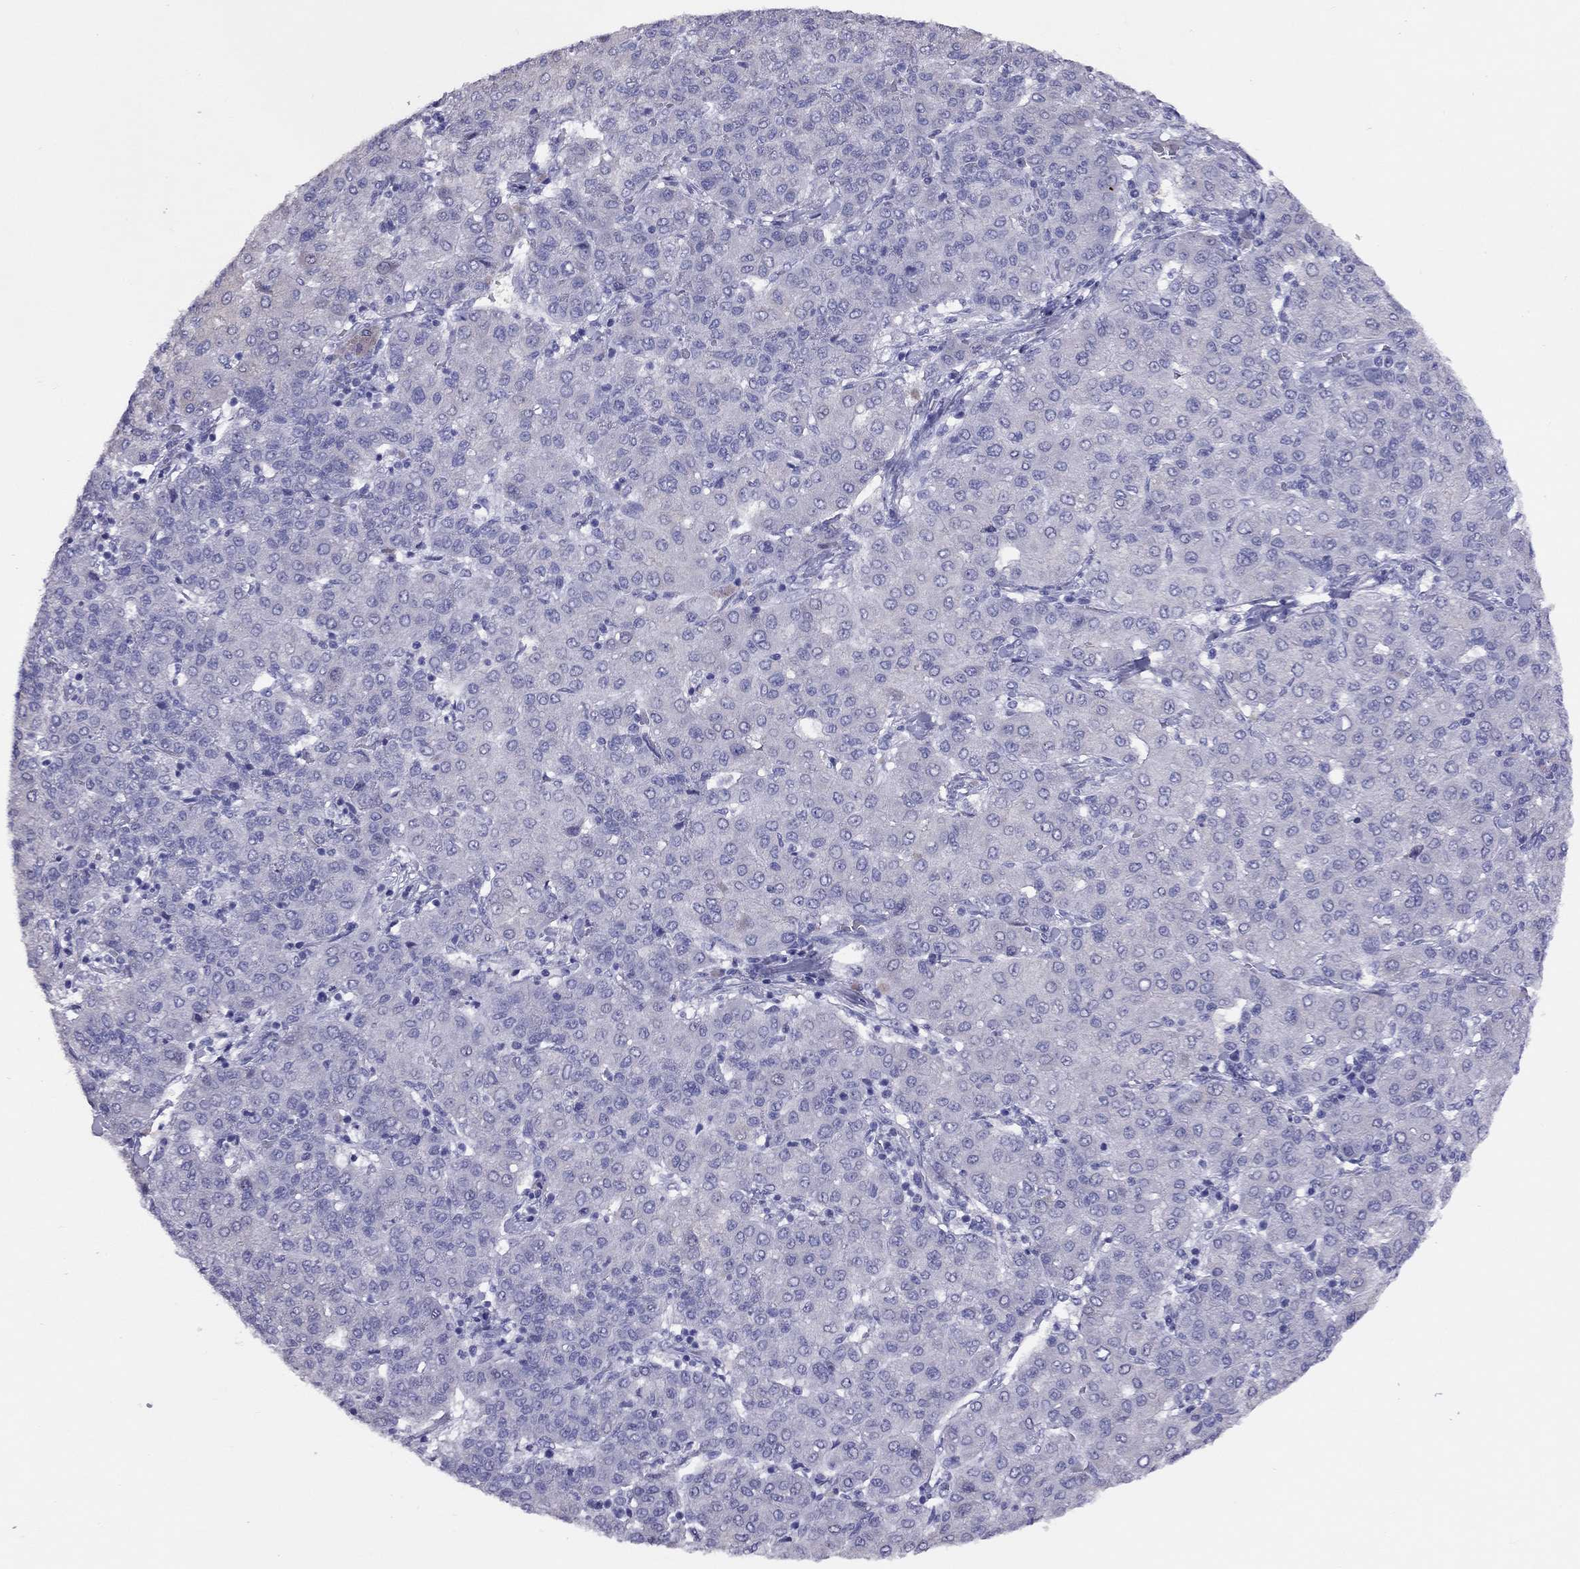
{"staining": {"intensity": "negative", "quantity": "none", "location": "none"}, "tissue": "liver cancer", "cell_type": "Tumor cells", "image_type": "cancer", "snomed": [{"axis": "morphology", "description": "Carcinoma, Hepatocellular, NOS"}, {"axis": "topography", "description": "Liver"}], "caption": "An immunohistochemistry (IHC) micrograph of liver cancer (hepatocellular carcinoma) is shown. There is no staining in tumor cells of liver cancer (hepatocellular carcinoma).", "gene": "LRIT2", "patient": {"sex": "male", "age": 65}}